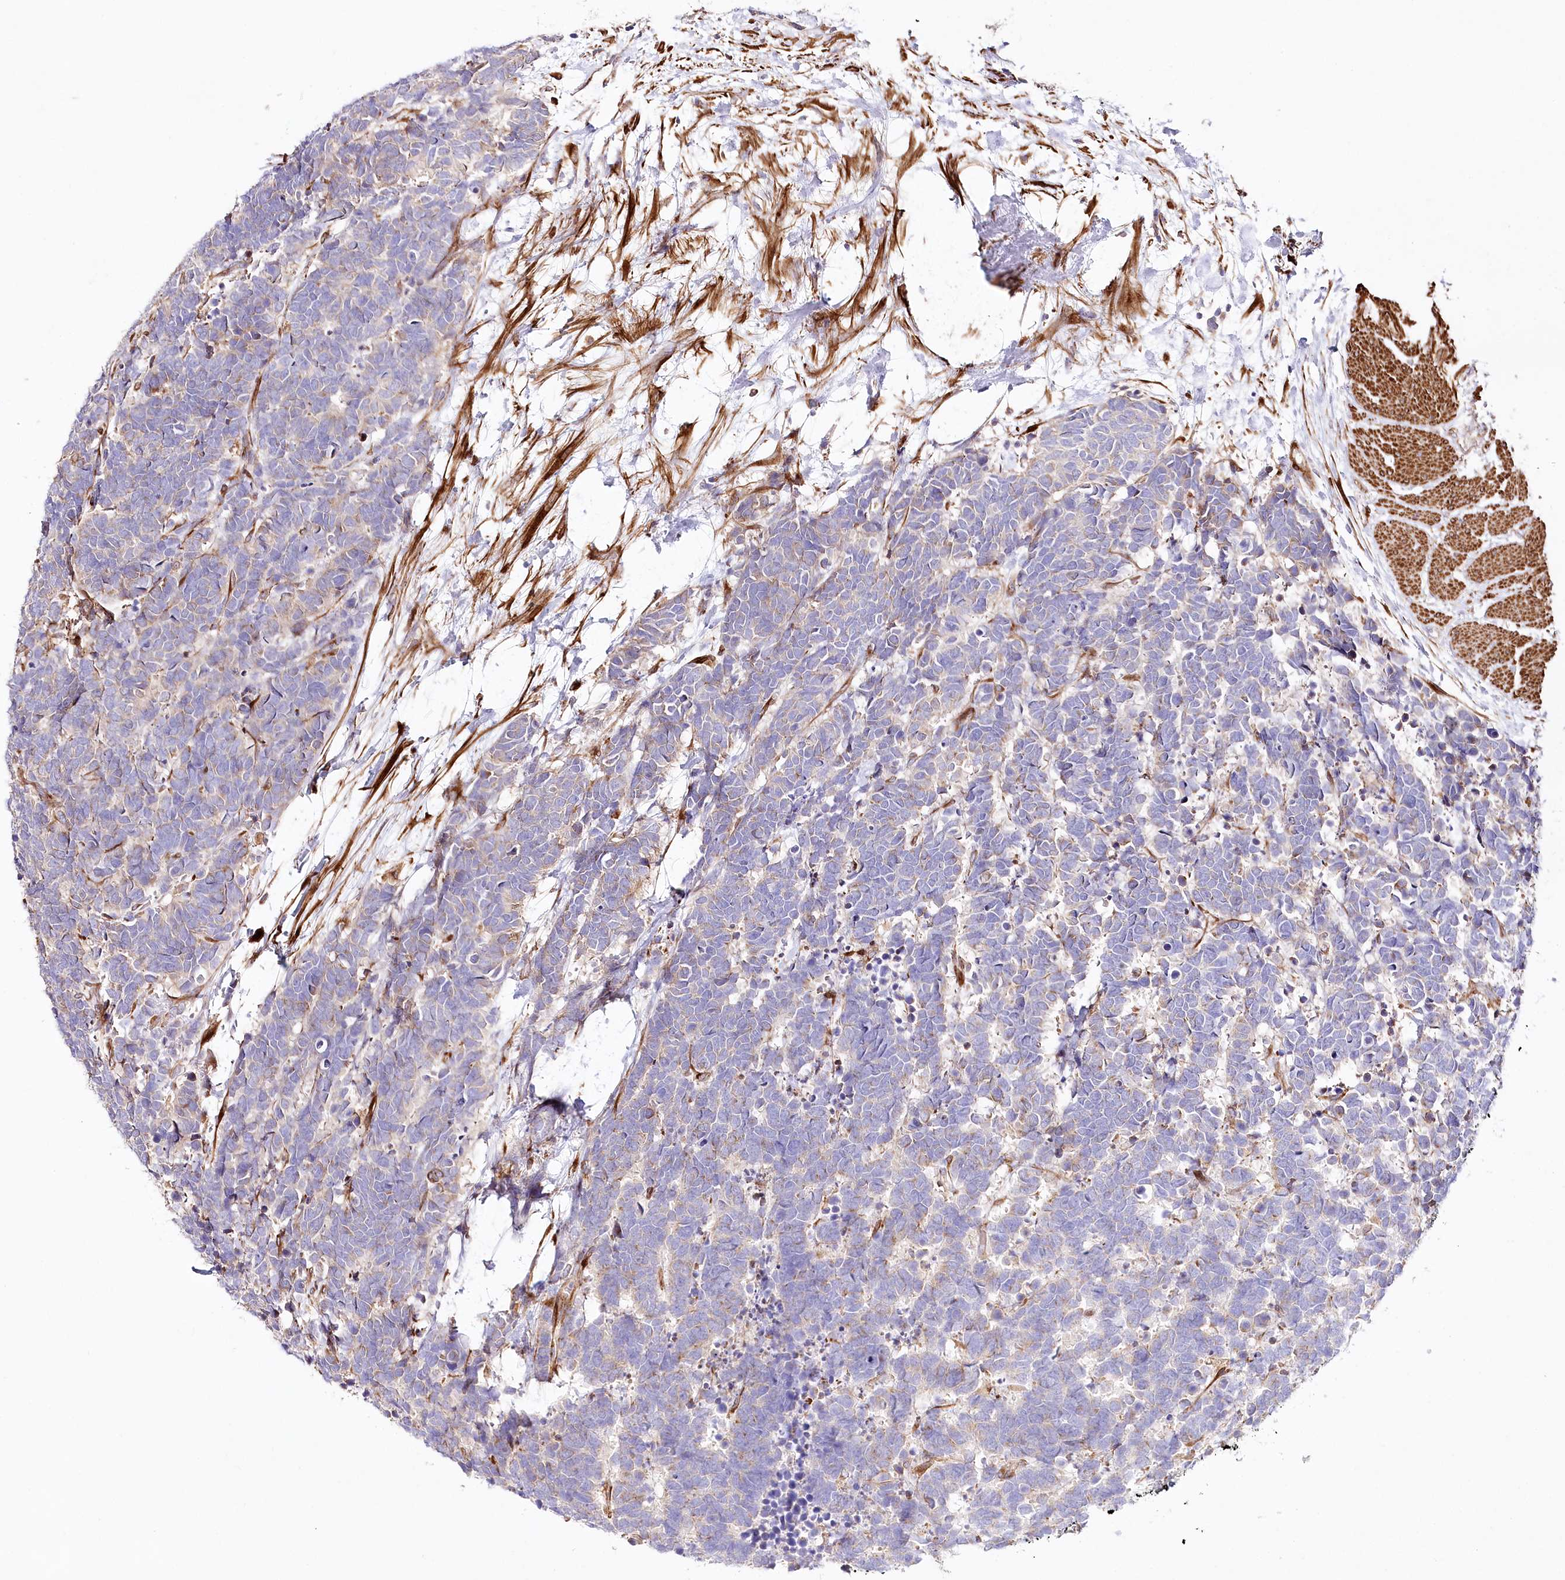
{"staining": {"intensity": "weak", "quantity": "25%-75%", "location": "cytoplasmic/membranous"}, "tissue": "carcinoid", "cell_type": "Tumor cells", "image_type": "cancer", "snomed": [{"axis": "morphology", "description": "Carcinoma, NOS"}, {"axis": "morphology", "description": "Carcinoid, malignant, NOS"}, {"axis": "topography", "description": "Urinary bladder"}], "caption": "Carcinoma stained for a protein (brown) shows weak cytoplasmic/membranous positive expression in about 25%-75% of tumor cells.", "gene": "ABRAXAS2", "patient": {"sex": "male", "age": 57}}